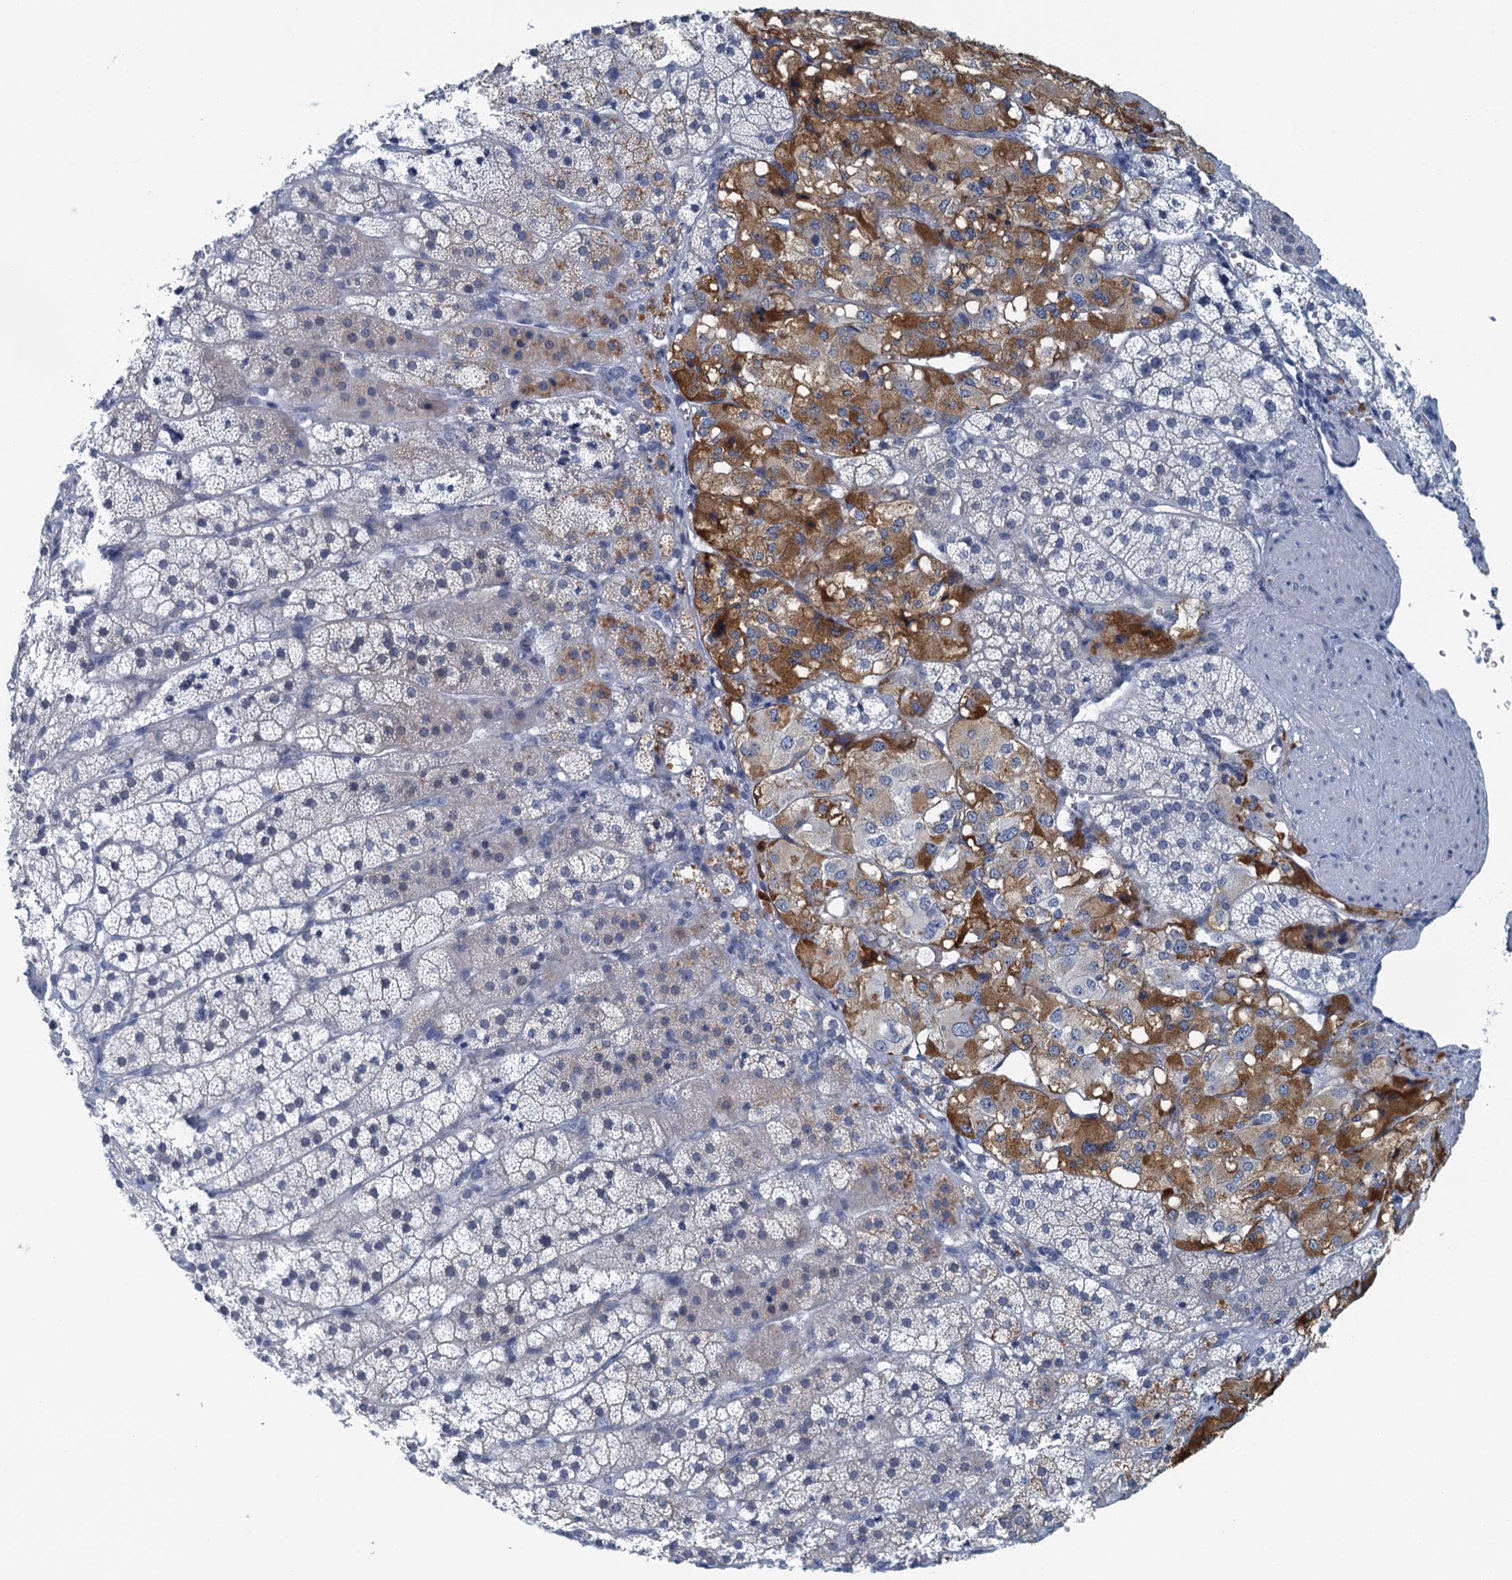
{"staining": {"intensity": "moderate", "quantity": "<25%", "location": "cytoplasmic/membranous"}, "tissue": "adrenal gland", "cell_type": "Glandular cells", "image_type": "normal", "snomed": [{"axis": "morphology", "description": "Normal tissue, NOS"}, {"axis": "topography", "description": "Adrenal gland"}], "caption": "Adrenal gland was stained to show a protein in brown. There is low levels of moderate cytoplasmic/membranous expression in about <25% of glandular cells. (Stains: DAB (3,3'-diaminobenzidine) in brown, nuclei in blue, Microscopy: brightfield microscopy at high magnification).", "gene": "C16orf95", "patient": {"sex": "female", "age": 44}}